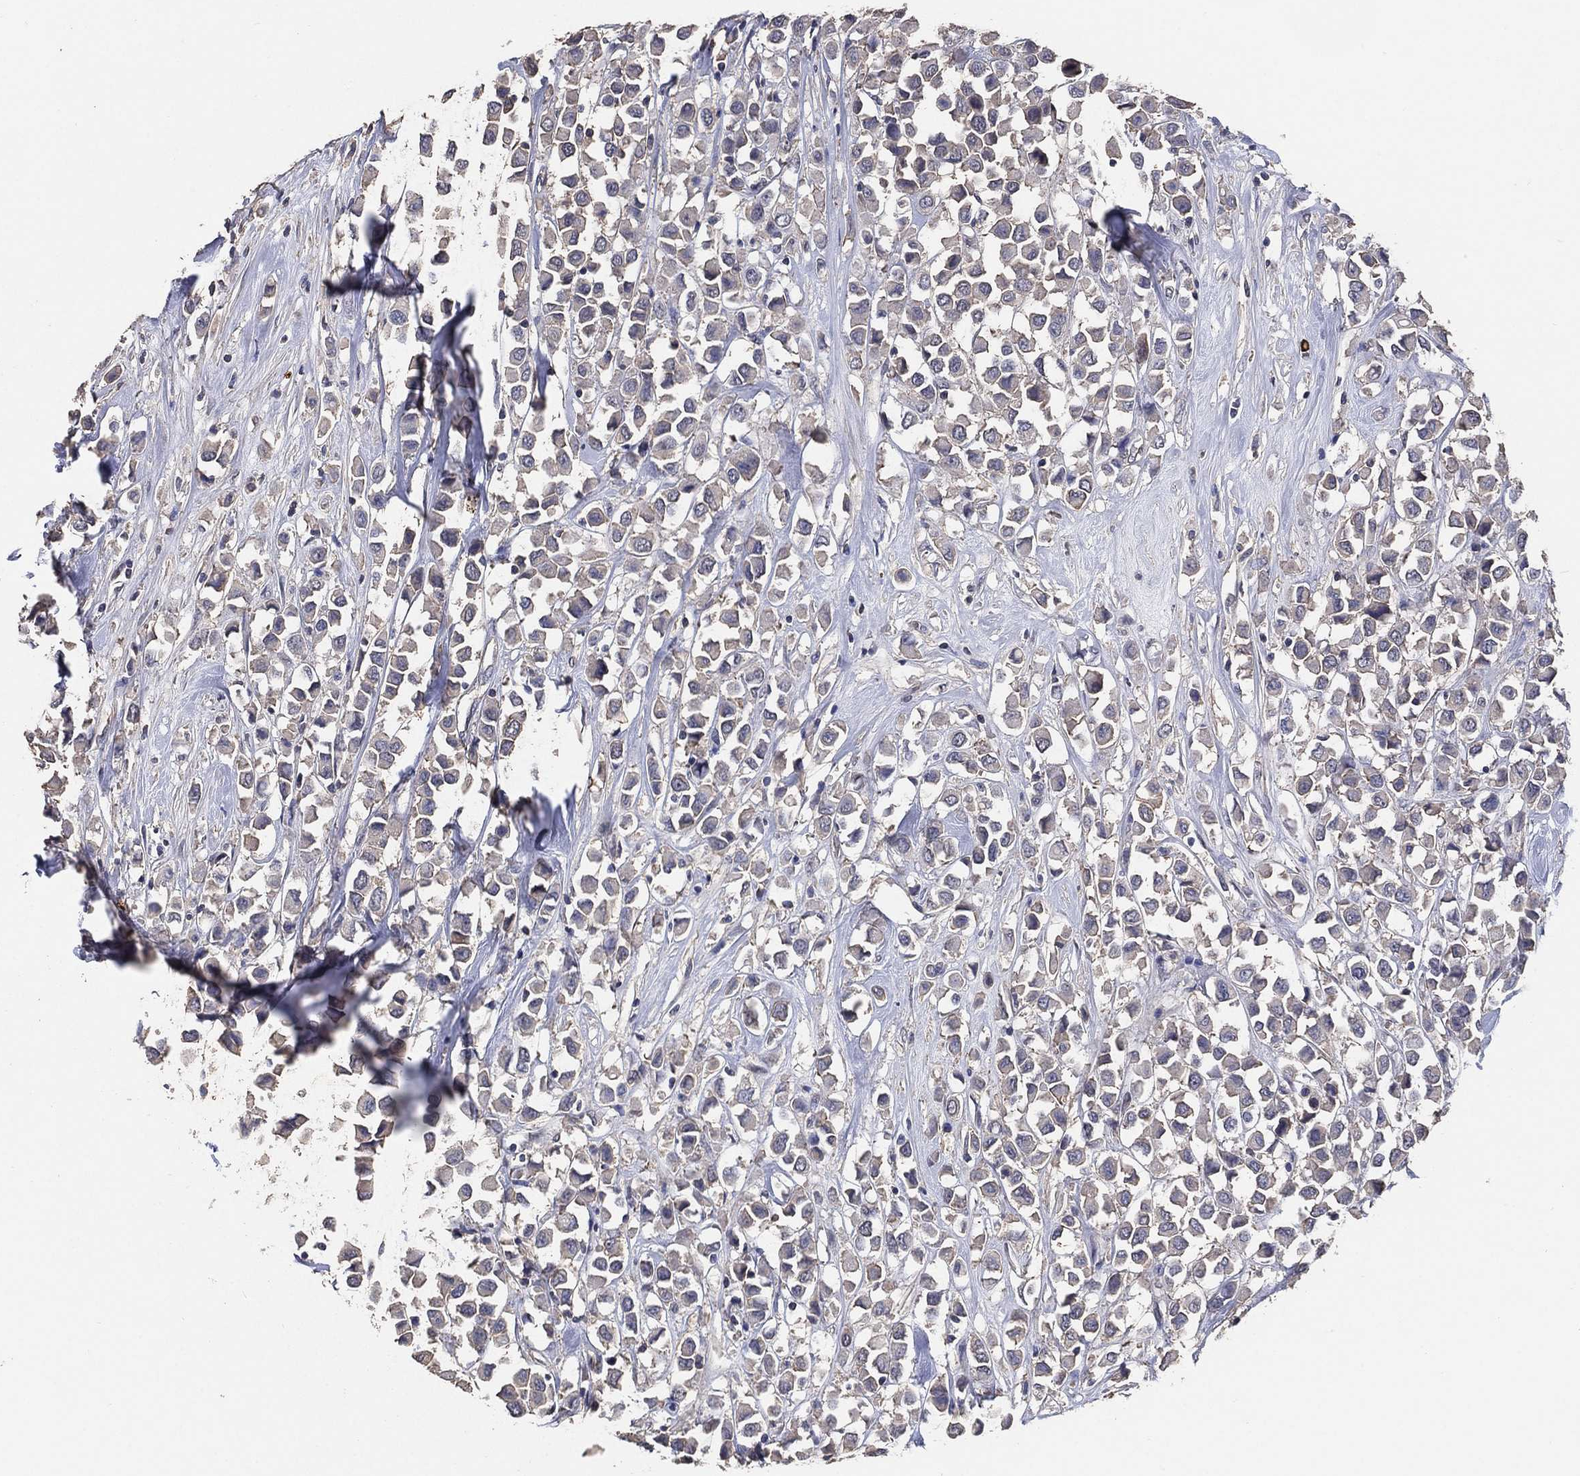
{"staining": {"intensity": "negative", "quantity": "none", "location": "none"}, "tissue": "breast cancer", "cell_type": "Tumor cells", "image_type": "cancer", "snomed": [{"axis": "morphology", "description": "Duct carcinoma"}, {"axis": "topography", "description": "Breast"}], "caption": "This is a image of IHC staining of breast cancer (infiltrating ductal carcinoma), which shows no expression in tumor cells.", "gene": "KLK5", "patient": {"sex": "female", "age": 61}}